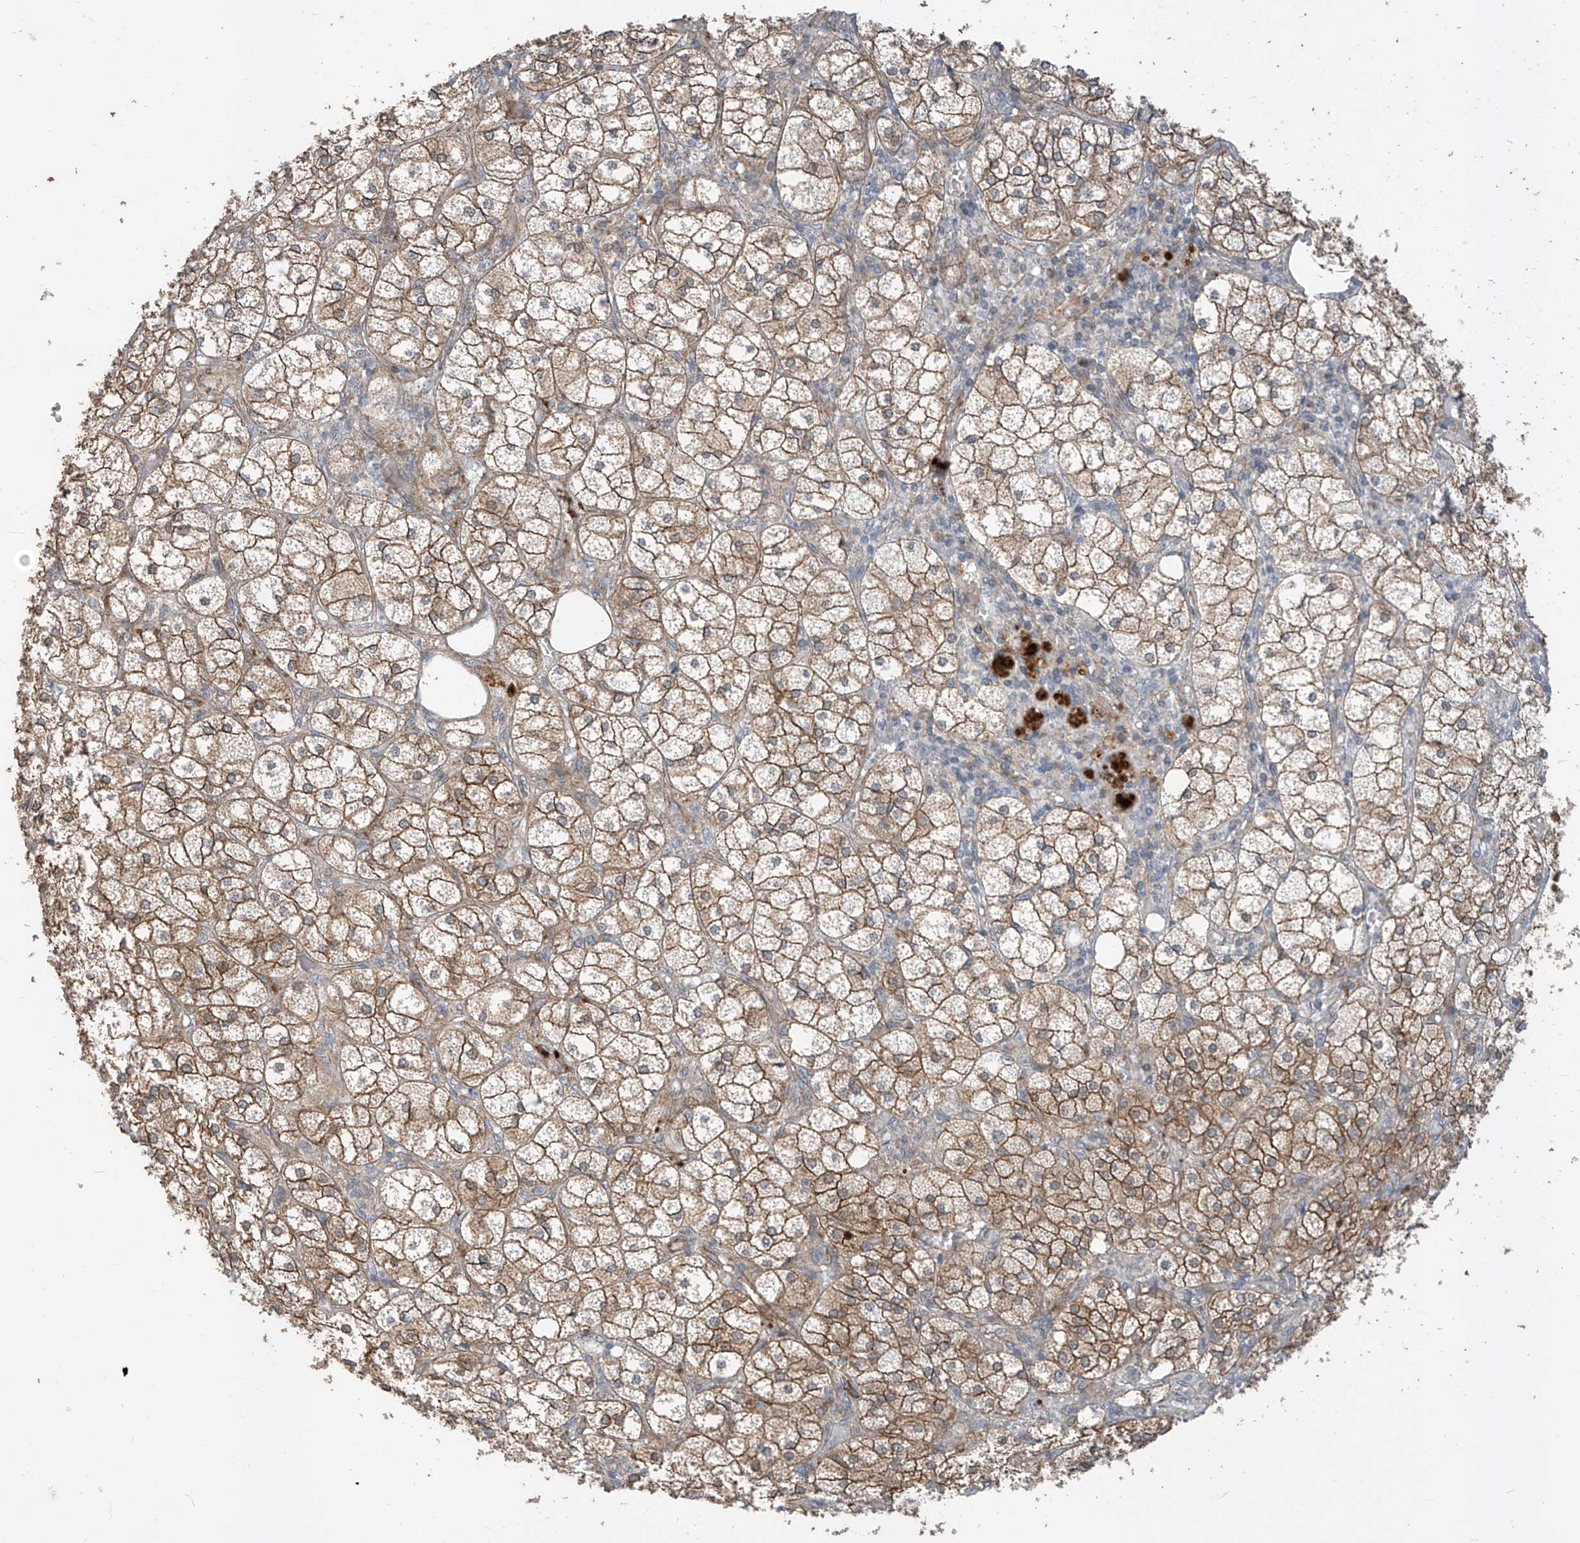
{"staining": {"intensity": "moderate", "quantity": ">75%", "location": "cytoplasmic/membranous"}, "tissue": "adrenal gland", "cell_type": "Glandular cells", "image_type": "normal", "snomed": [{"axis": "morphology", "description": "Normal tissue, NOS"}, {"axis": "topography", "description": "Adrenal gland"}], "caption": "This image displays immunohistochemistry staining of normal adrenal gland, with medium moderate cytoplasmic/membranous staining in about >75% of glandular cells.", "gene": "EPHX4", "patient": {"sex": "female", "age": 61}}